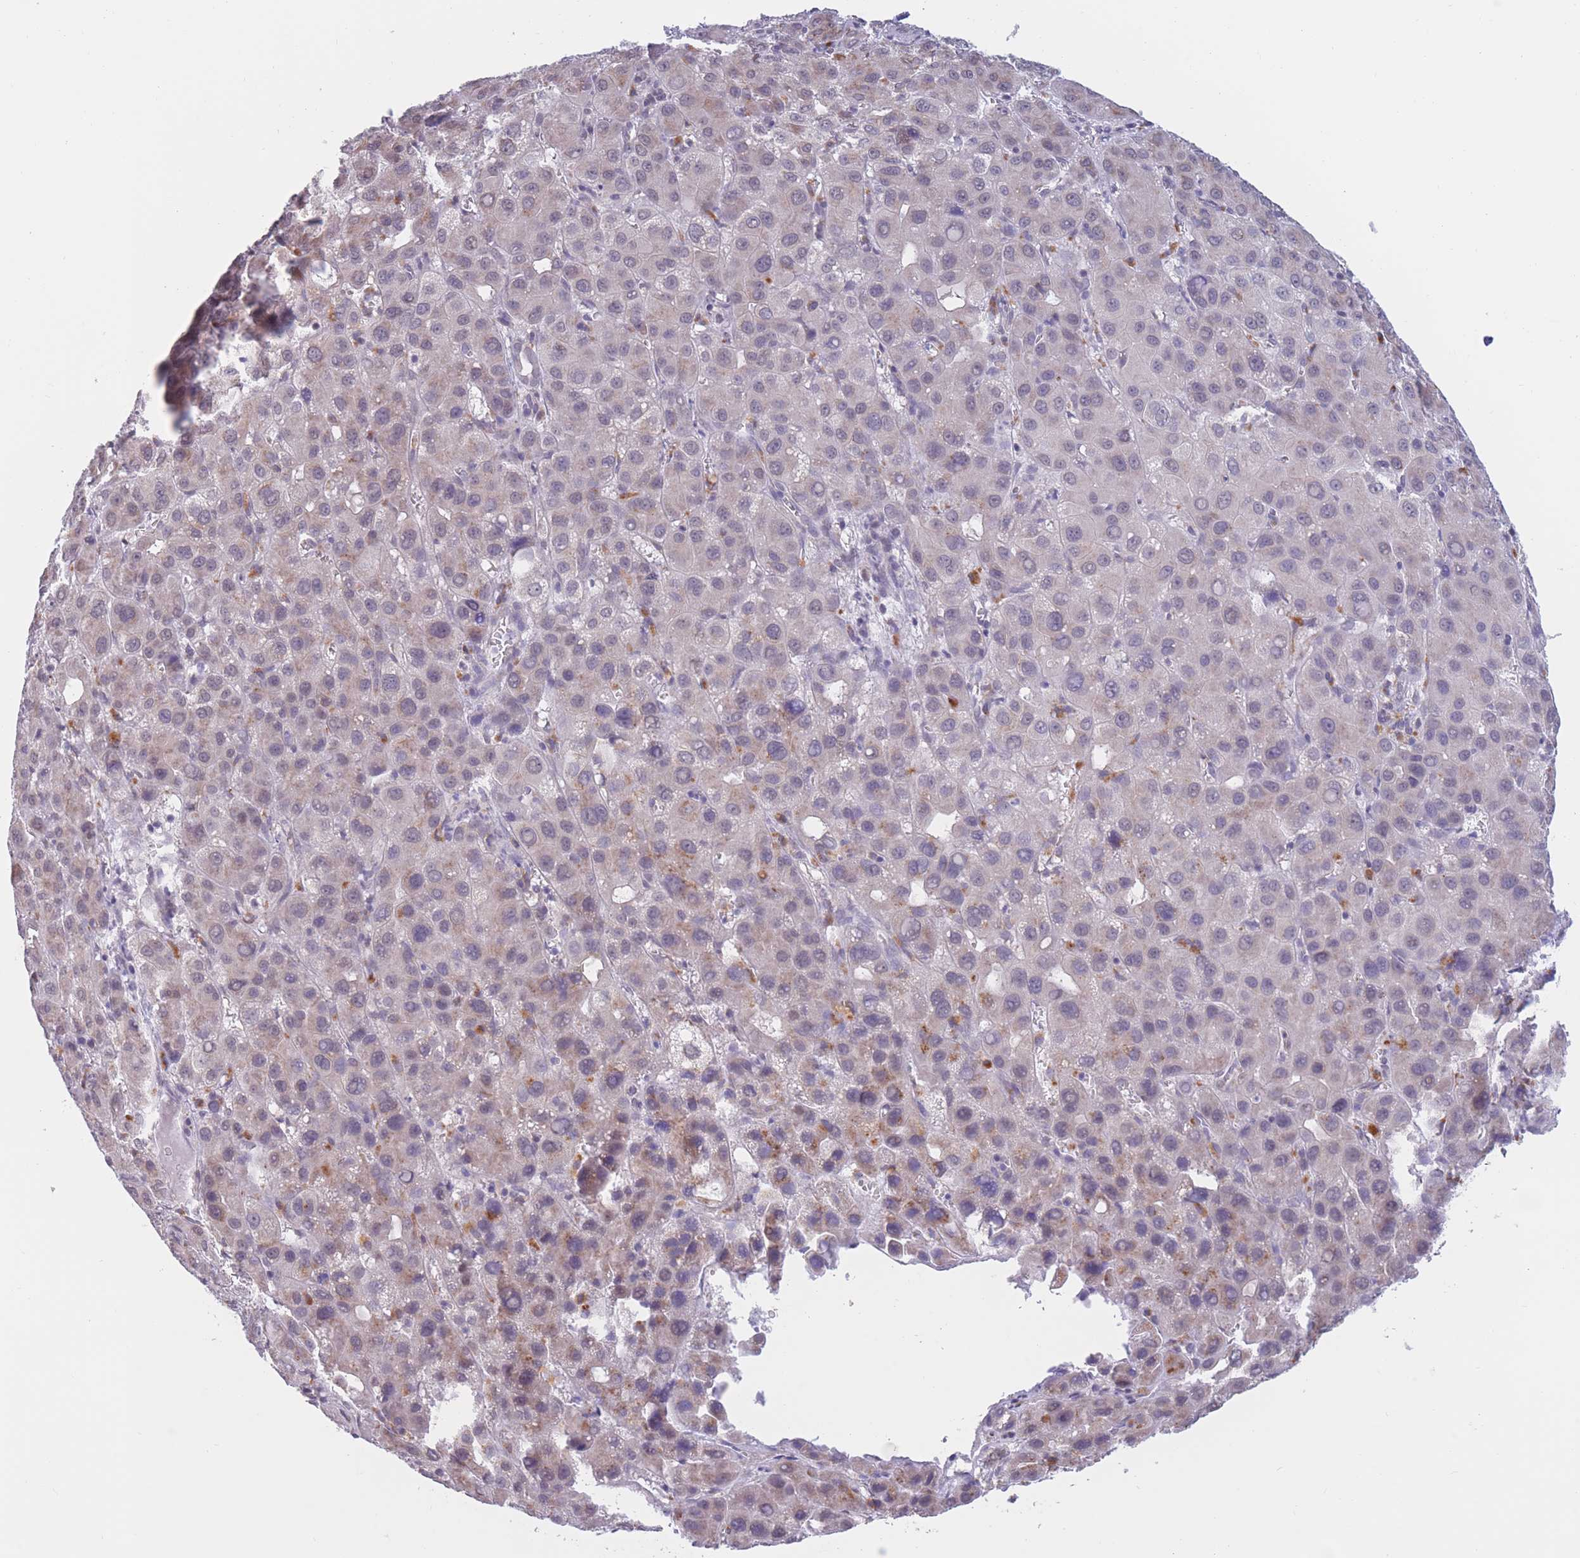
{"staining": {"intensity": "weak", "quantity": "<25%", "location": "cytoplasmic/membranous"}, "tissue": "liver cancer", "cell_type": "Tumor cells", "image_type": "cancer", "snomed": [{"axis": "morphology", "description": "Carcinoma, Hepatocellular, NOS"}, {"axis": "topography", "description": "Liver"}], "caption": "IHC micrograph of neoplastic tissue: human liver hepatocellular carcinoma stained with DAB (3,3'-diaminobenzidine) shows no significant protein expression in tumor cells.", "gene": "COL27A1", "patient": {"sex": "male", "age": 55}}